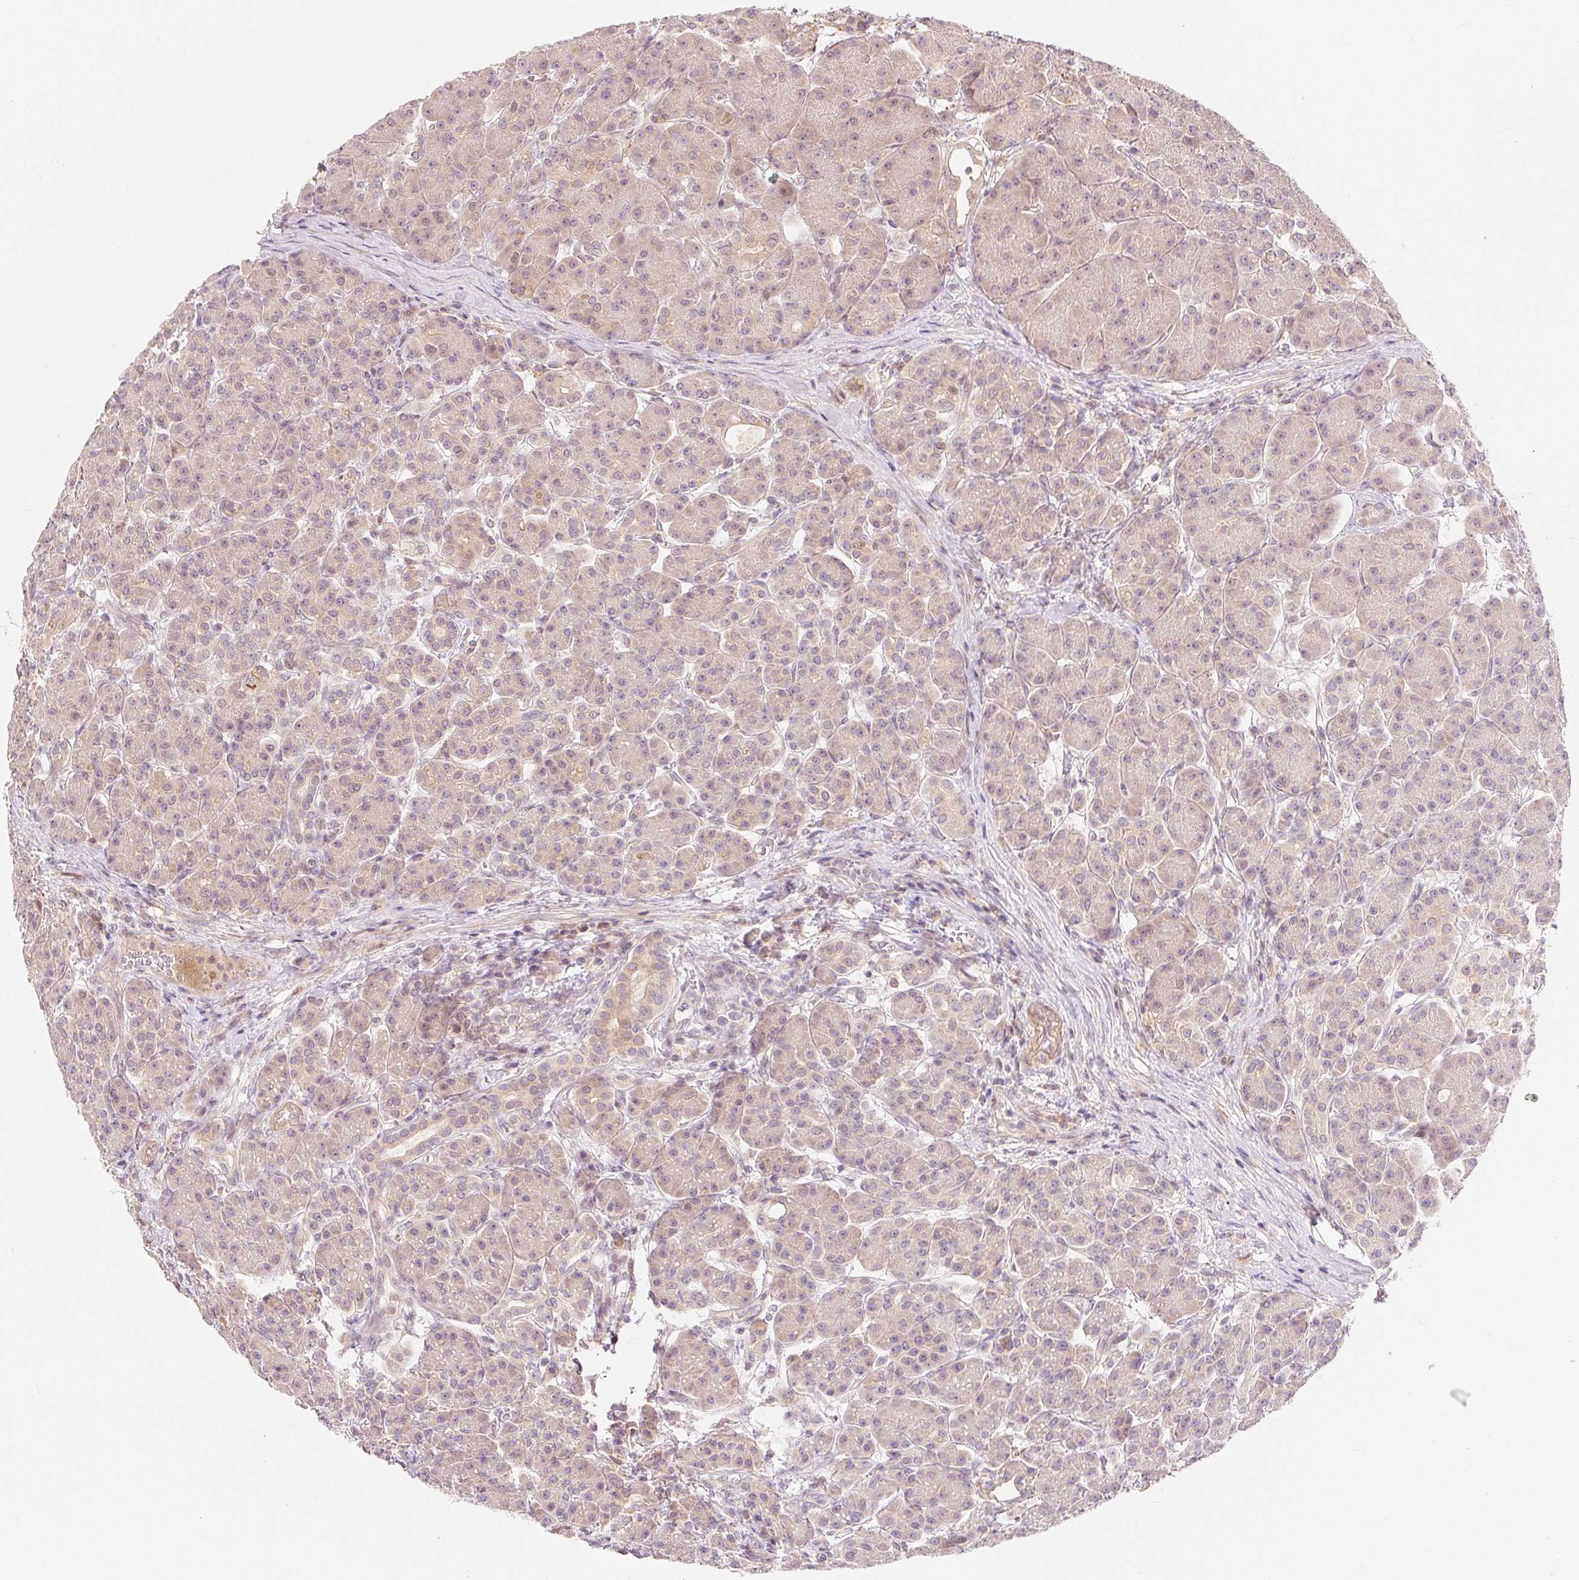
{"staining": {"intensity": "weak", "quantity": ">75%", "location": "cytoplasmic/membranous,nuclear"}, "tissue": "pancreas", "cell_type": "Exocrine glandular cells", "image_type": "normal", "snomed": [{"axis": "morphology", "description": "Normal tissue, NOS"}, {"axis": "topography", "description": "Pancreas"}], "caption": "Pancreas stained with a brown dye shows weak cytoplasmic/membranous,nuclear positive expression in approximately >75% of exocrine glandular cells.", "gene": "EMC10", "patient": {"sex": "male", "age": 63}}